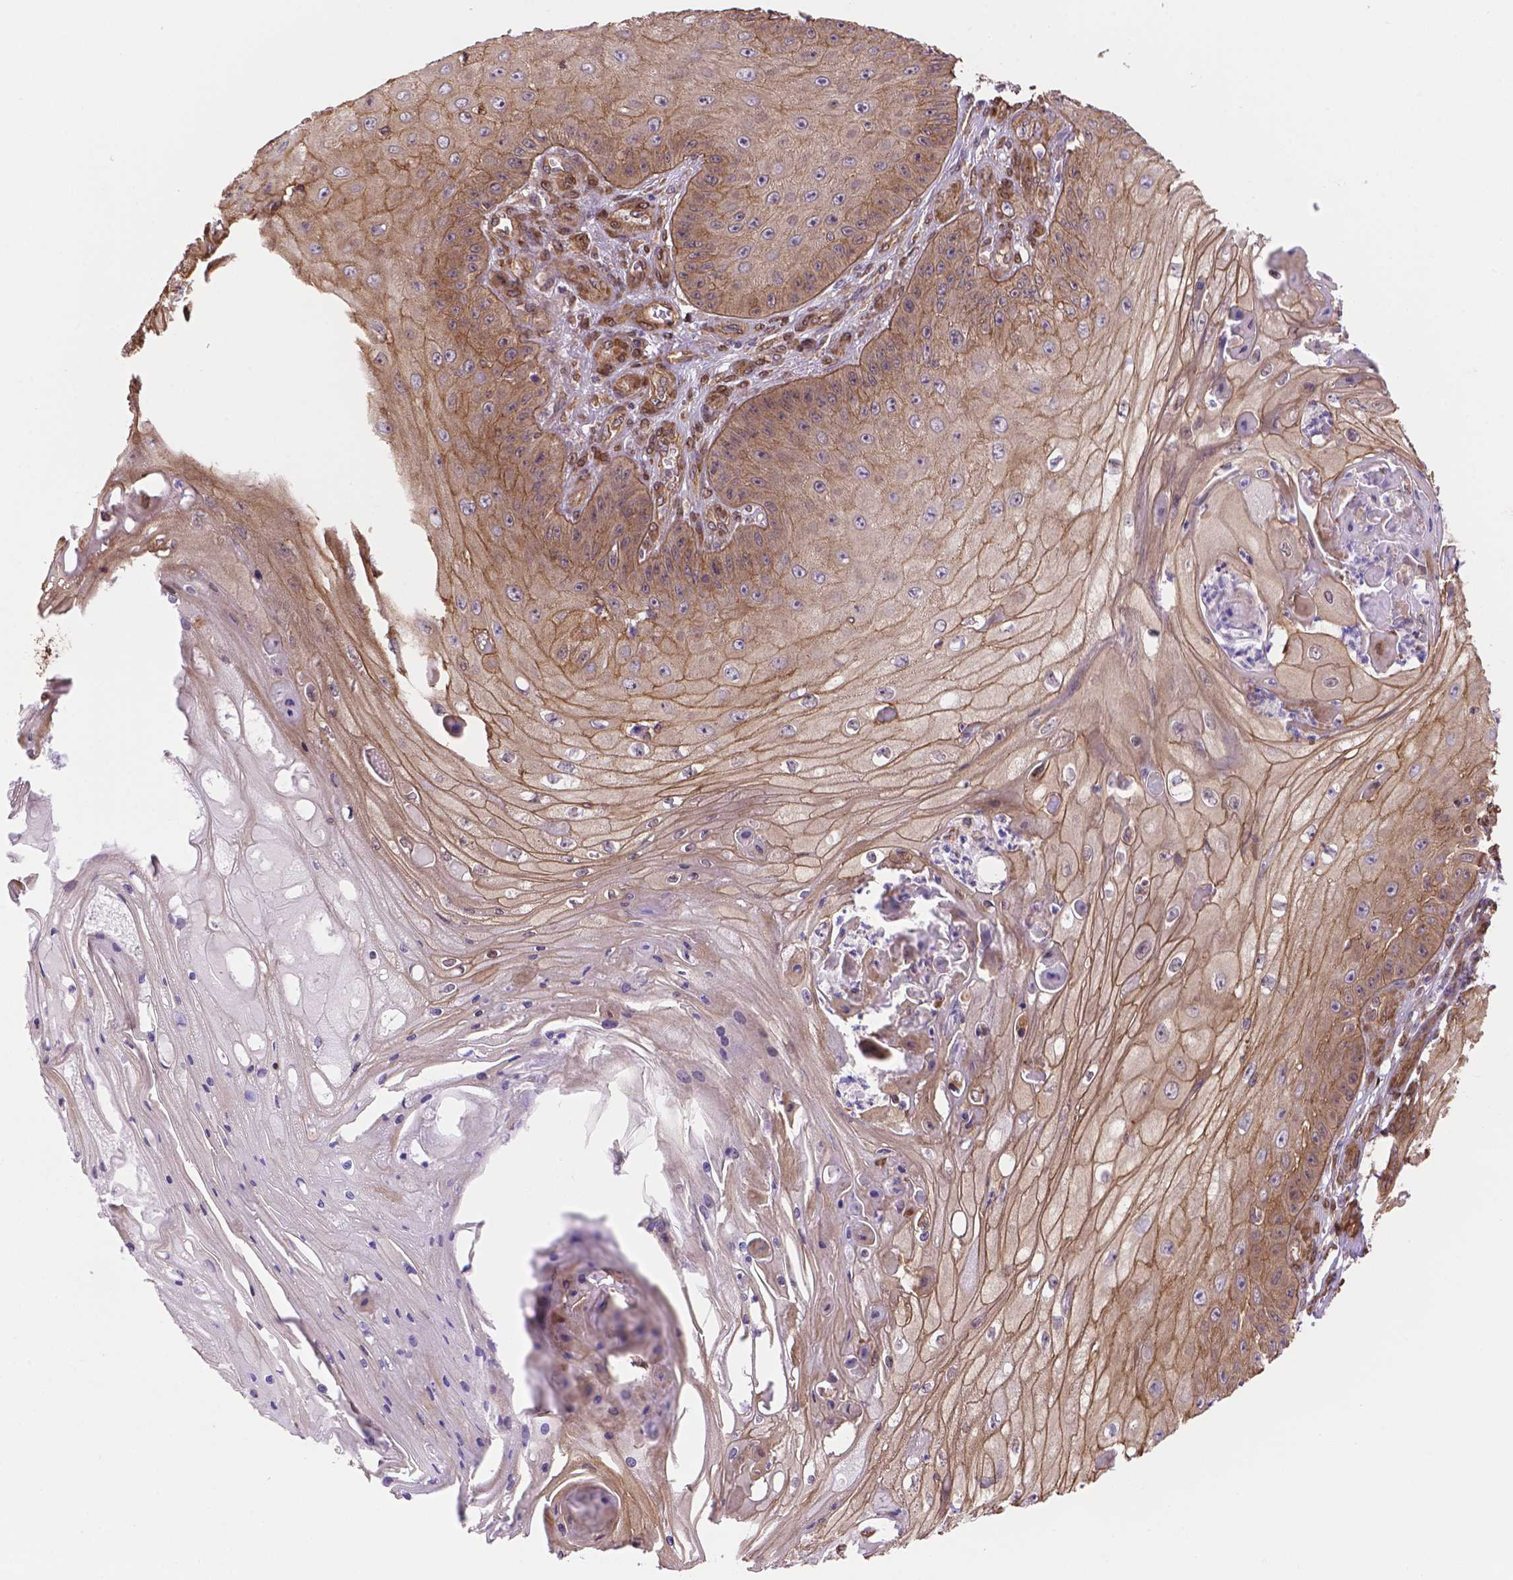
{"staining": {"intensity": "moderate", "quantity": ">75%", "location": "cytoplasmic/membranous"}, "tissue": "skin cancer", "cell_type": "Tumor cells", "image_type": "cancer", "snomed": [{"axis": "morphology", "description": "Squamous cell carcinoma, NOS"}, {"axis": "topography", "description": "Skin"}], "caption": "An IHC image of tumor tissue is shown. Protein staining in brown shows moderate cytoplasmic/membranous positivity in squamous cell carcinoma (skin) within tumor cells.", "gene": "YAP1", "patient": {"sex": "male", "age": 70}}